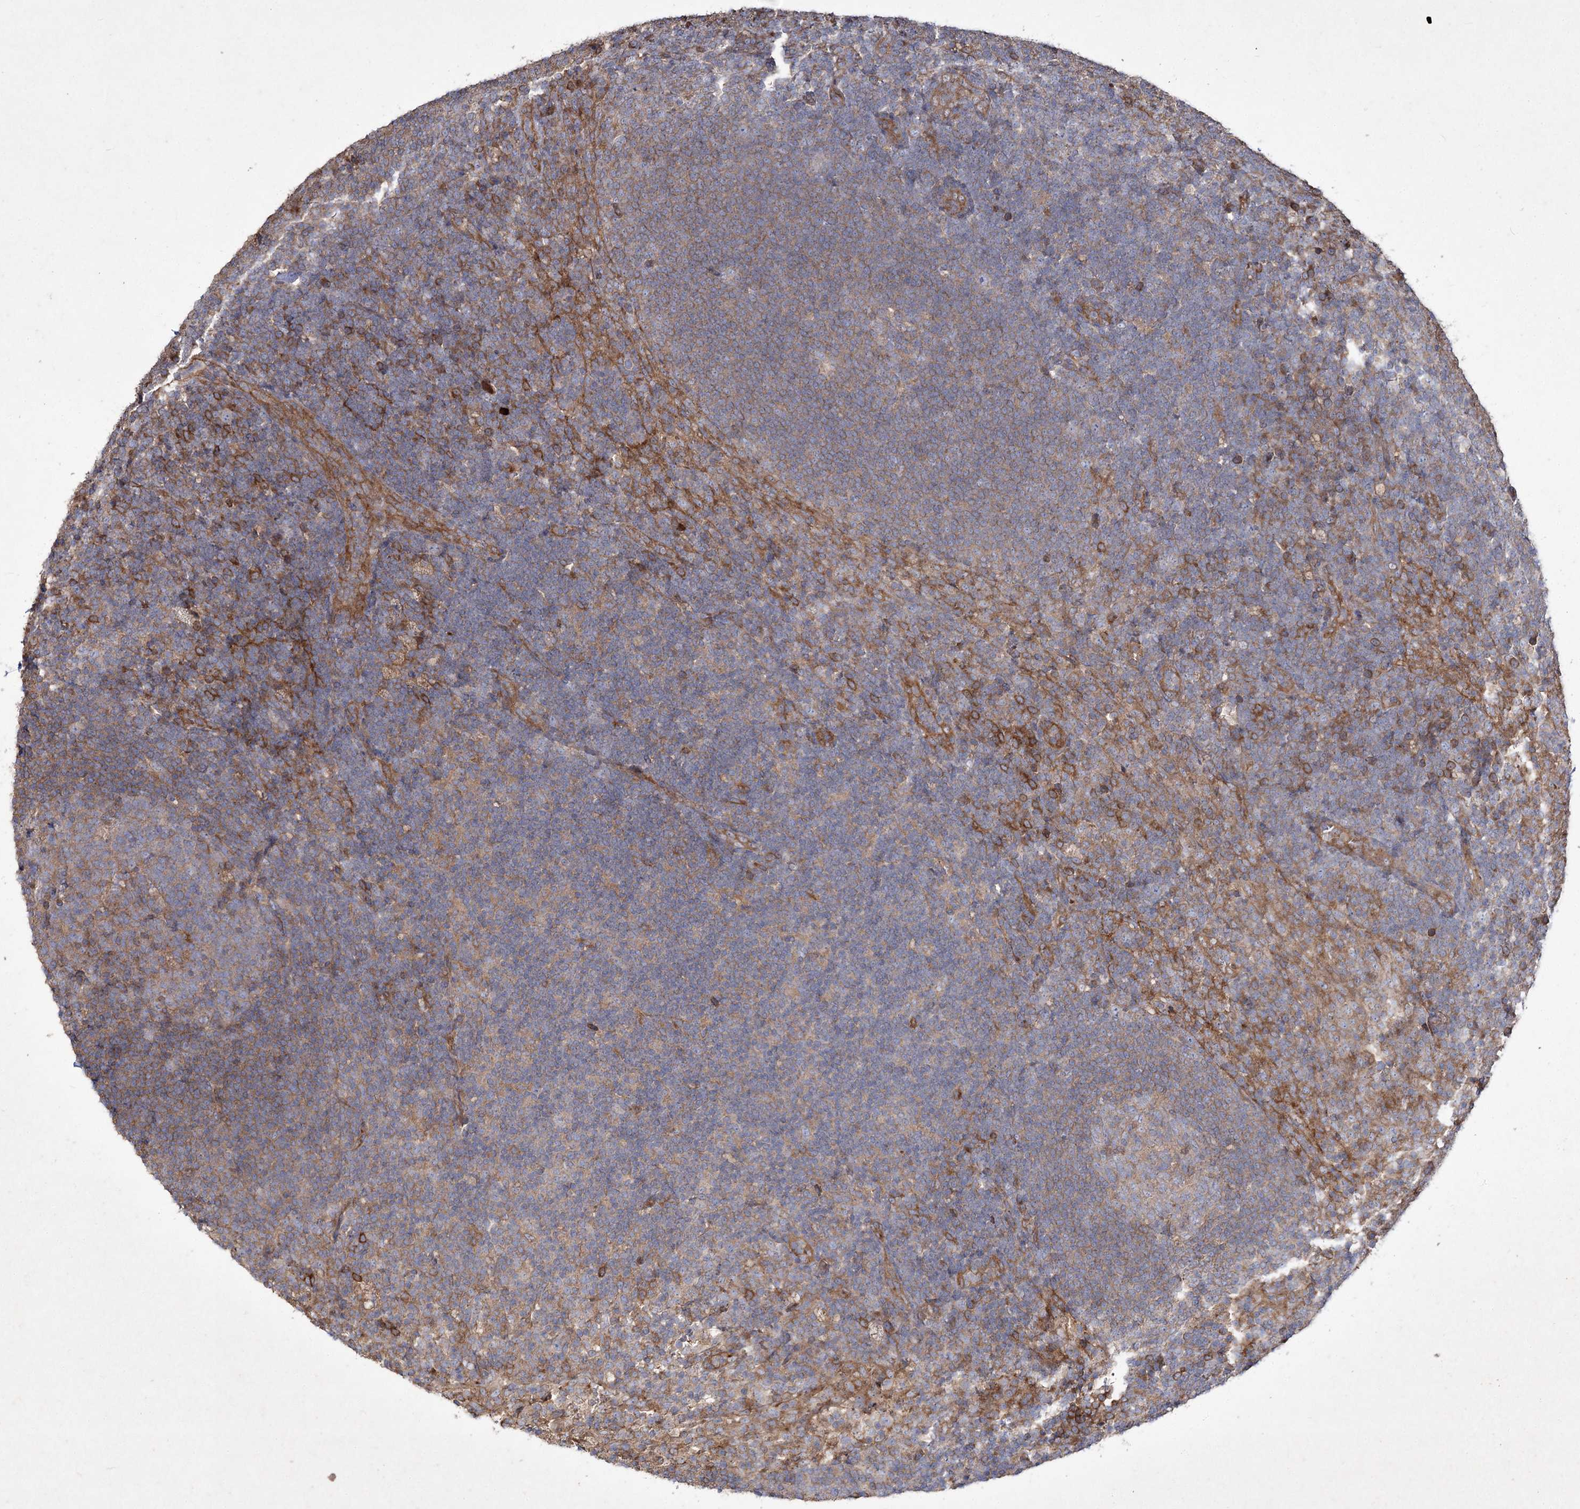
{"staining": {"intensity": "weak", "quantity": "<25%", "location": "cytoplasmic/membranous"}, "tissue": "lymph node", "cell_type": "Germinal center cells", "image_type": "normal", "snomed": [{"axis": "morphology", "description": "Normal tissue, NOS"}, {"axis": "topography", "description": "Lymph node"}], "caption": "Human lymph node stained for a protein using immunohistochemistry (IHC) exhibits no positivity in germinal center cells.", "gene": "SH3TC1", "patient": {"sex": "female", "age": 70}}